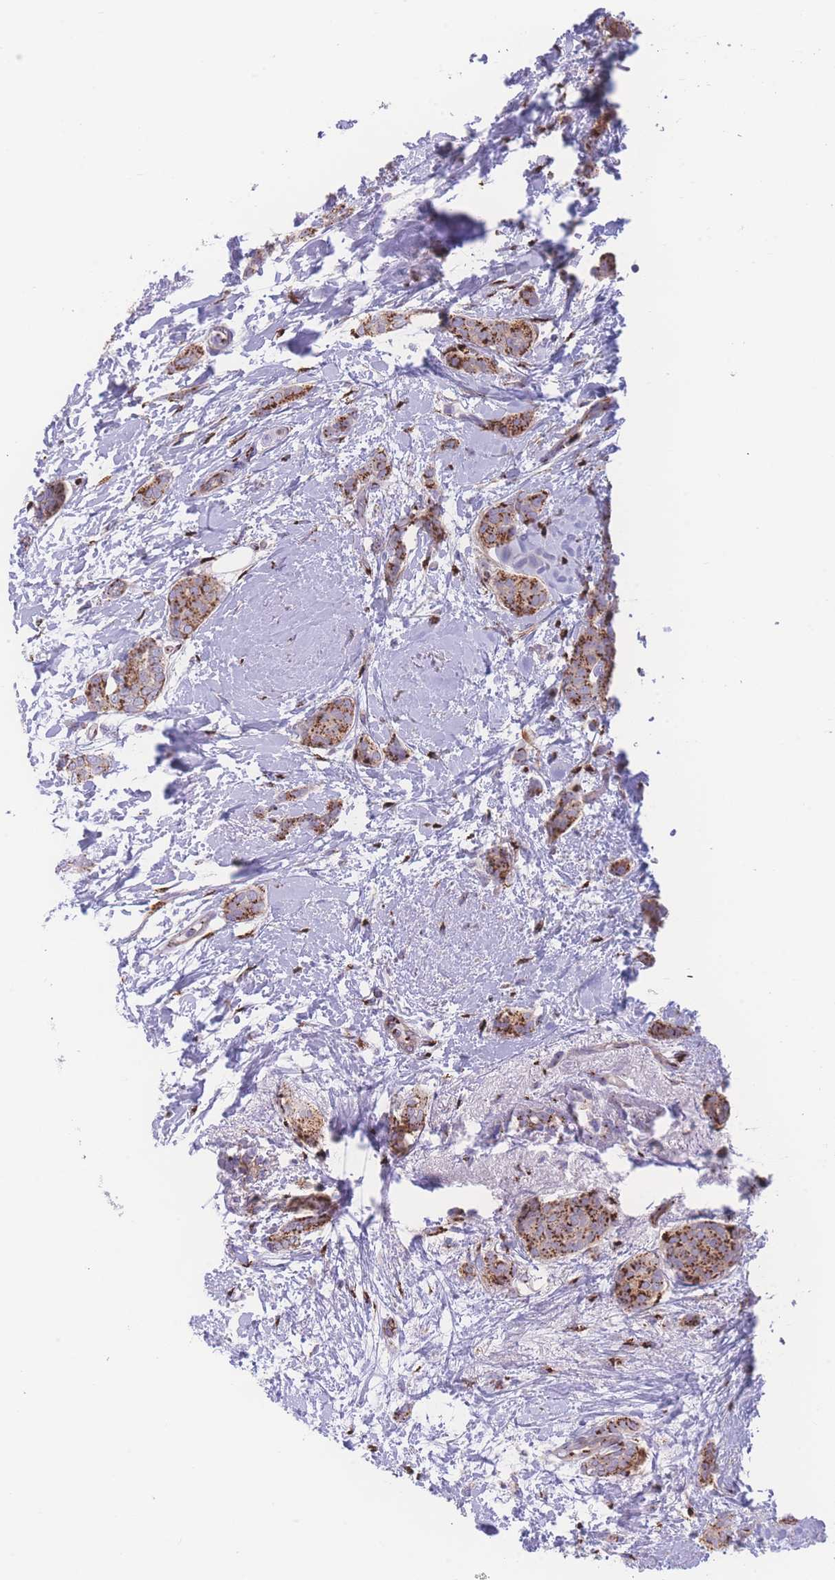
{"staining": {"intensity": "moderate", "quantity": ">75%", "location": "cytoplasmic/membranous"}, "tissue": "breast cancer", "cell_type": "Tumor cells", "image_type": "cancer", "snomed": [{"axis": "morphology", "description": "Duct carcinoma"}, {"axis": "topography", "description": "Breast"}], "caption": "This is a micrograph of IHC staining of breast infiltrating ductal carcinoma, which shows moderate staining in the cytoplasmic/membranous of tumor cells.", "gene": "GOLM2", "patient": {"sex": "female", "age": 72}}